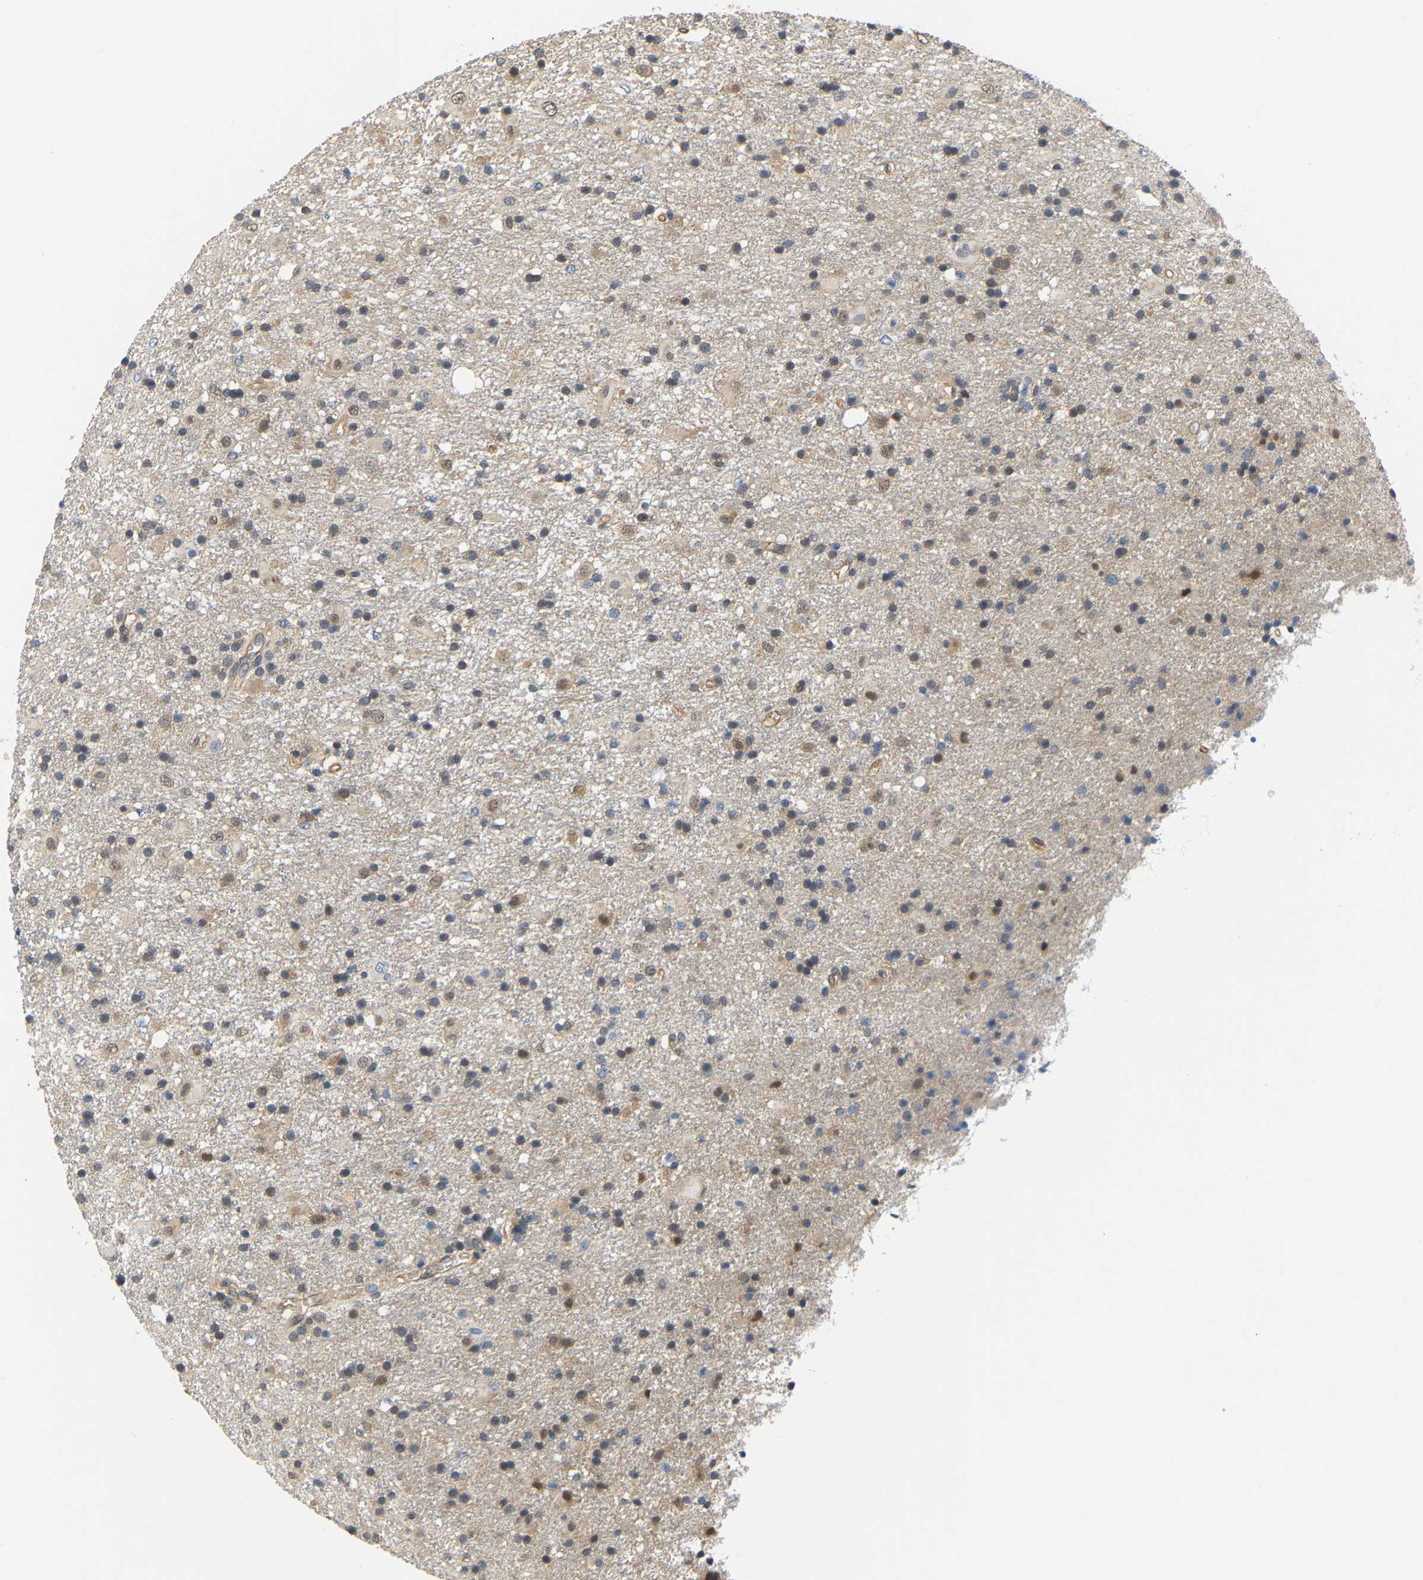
{"staining": {"intensity": "weak", "quantity": "25%-75%", "location": "cytoplasmic/membranous,nuclear"}, "tissue": "glioma", "cell_type": "Tumor cells", "image_type": "cancer", "snomed": [{"axis": "morphology", "description": "Glioma, malignant, Low grade"}, {"axis": "topography", "description": "Brain"}], "caption": "Immunohistochemistry photomicrograph of neoplastic tissue: low-grade glioma (malignant) stained using immunohistochemistry demonstrates low levels of weak protein expression localized specifically in the cytoplasmic/membranous and nuclear of tumor cells, appearing as a cytoplasmic/membranous and nuclear brown color.", "gene": "ARHGEF12", "patient": {"sex": "male", "age": 65}}